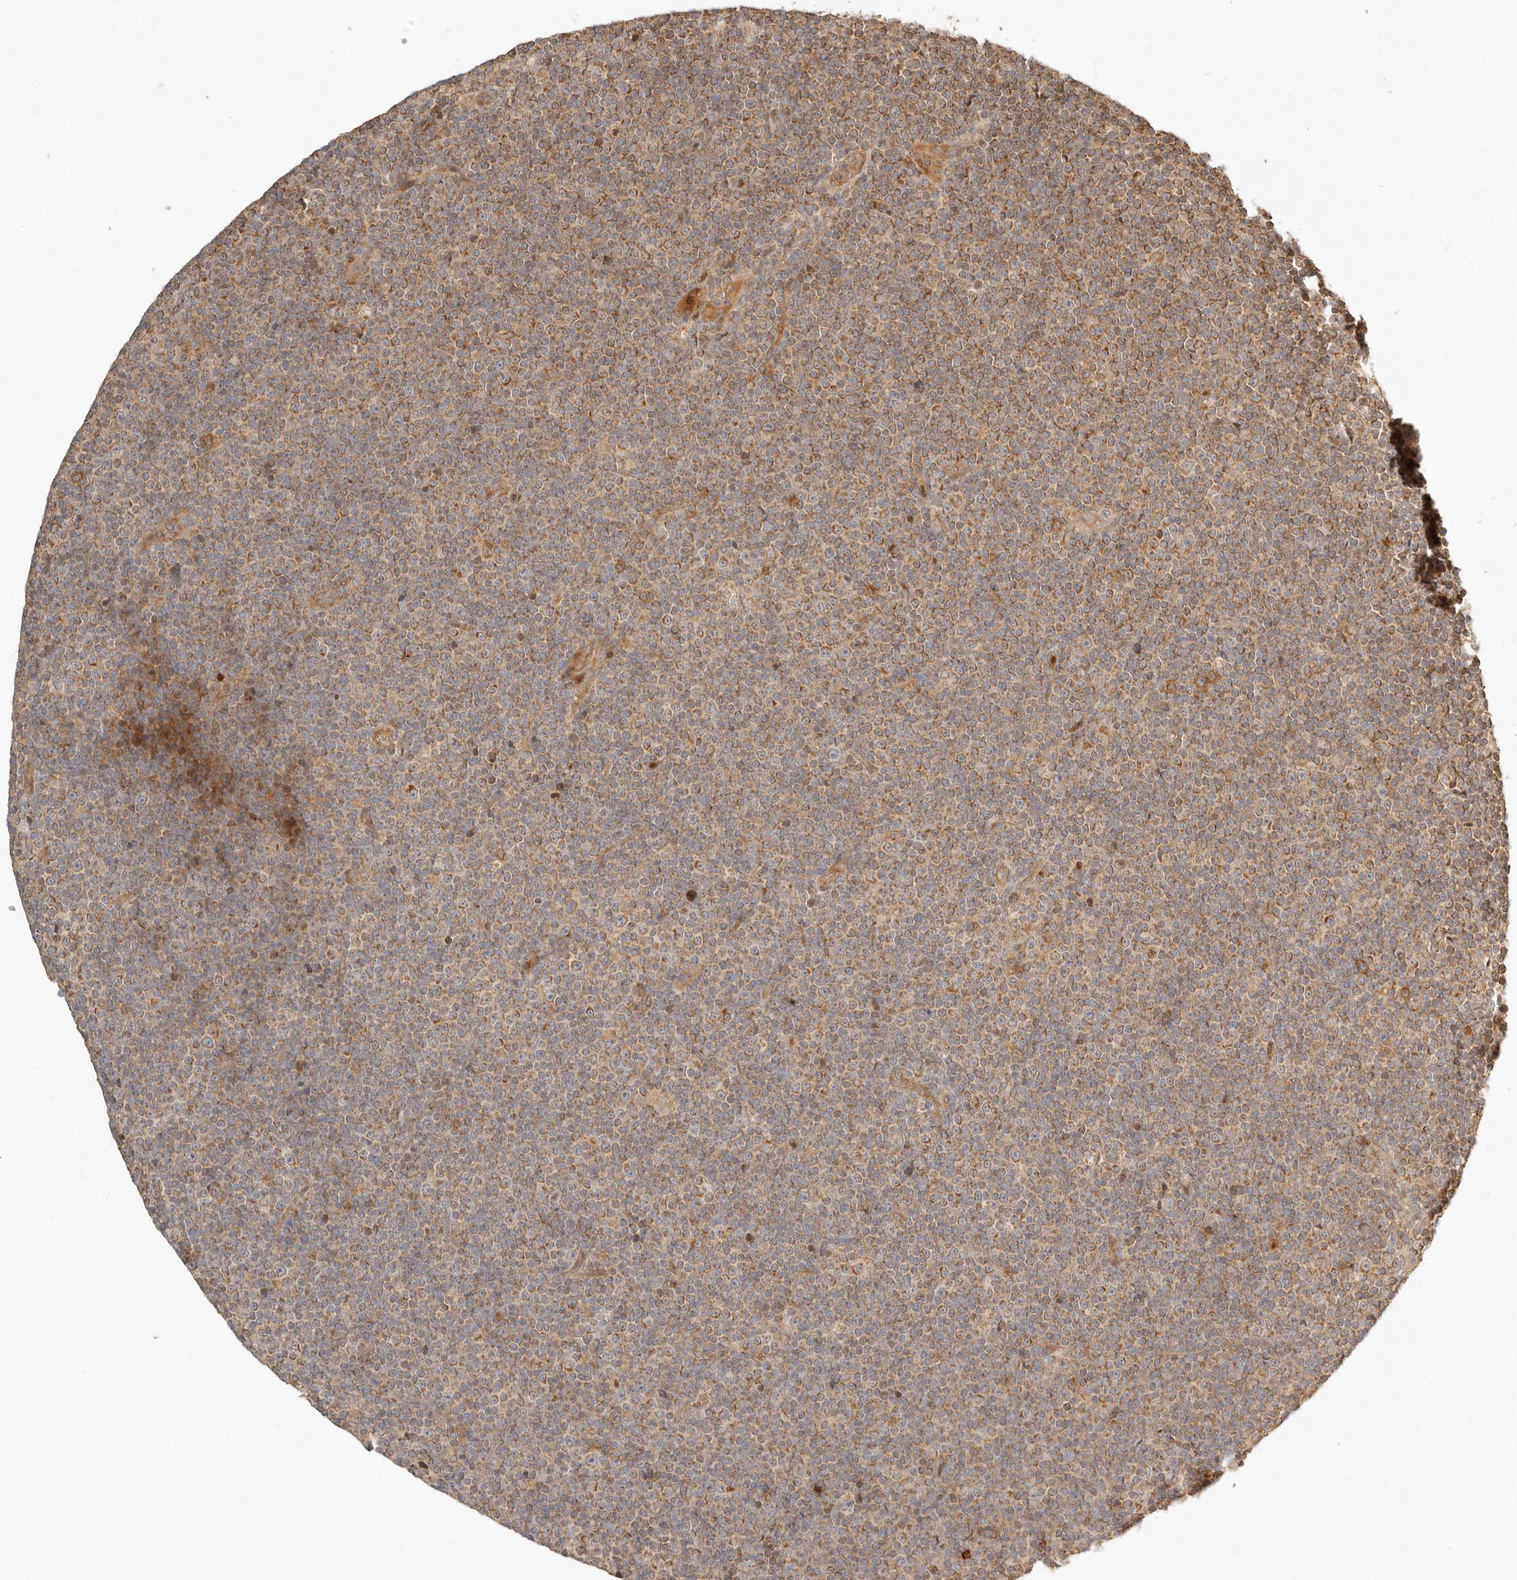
{"staining": {"intensity": "moderate", "quantity": ">75%", "location": "cytoplasmic/membranous"}, "tissue": "lymphoma", "cell_type": "Tumor cells", "image_type": "cancer", "snomed": [{"axis": "morphology", "description": "Malignant lymphoma, non-Hodgkin's type, Low grade"}, {"axis": "topography", "description": "Lymph node"}], "caption": "Protein analysis of malignant lymphoma, non-Hodgkin's type (low-grade) tissue displays moderate cytoplasmic/membranous expression in approximately >75% of tumor cells.", "gene": "CLEC4C", "patient": {"sex": "female", "age": 67}}